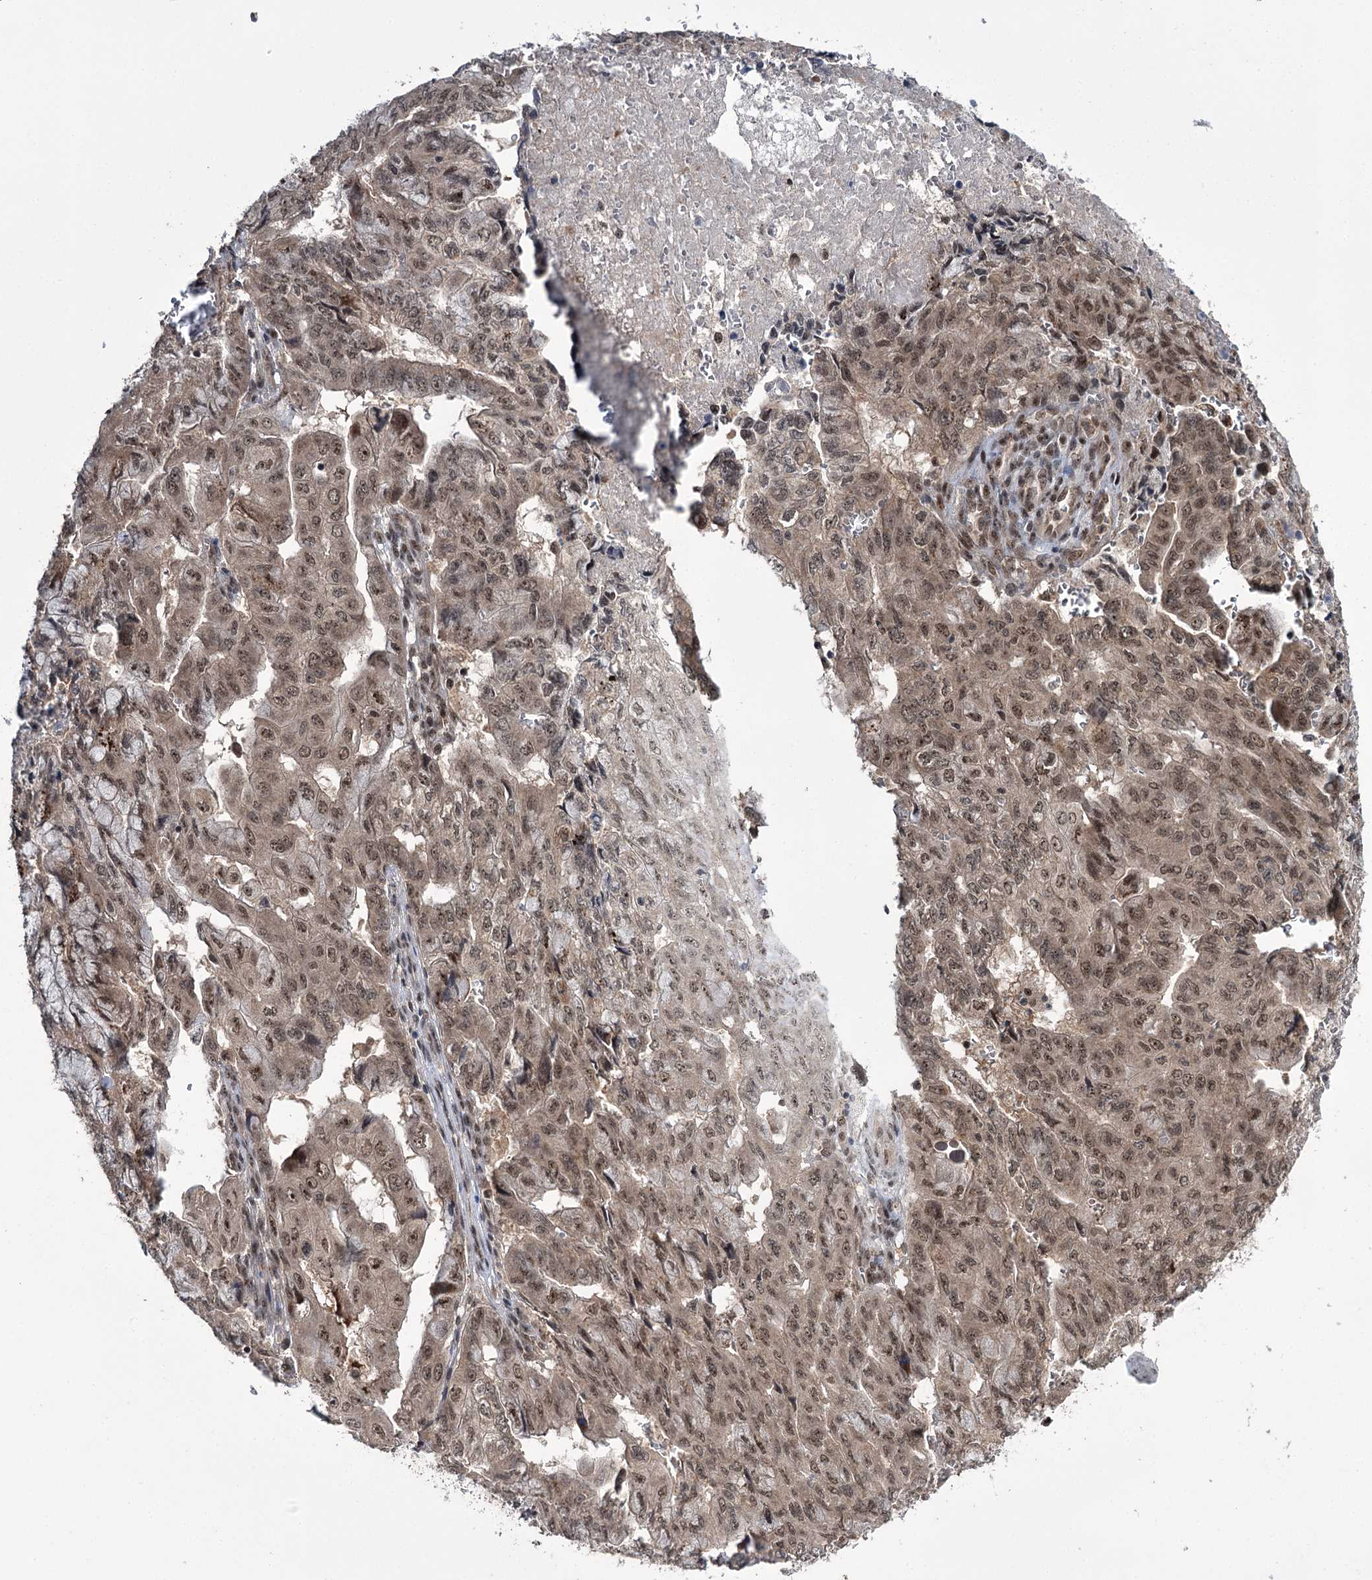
{"staining": {"intensity": "moderate", "quantity": ">75%", "location": "nuclear"}, "tissue": "pancreatic cancer", "cell_type": "Tumor cells", "image_type": "cancer", "snomed": [{"axis": "morphology", "description": "Adenocarcinoma, NOS"}, {"axis": "topography", "description": "Pancreas"}], "caption": "An immunohistochemistry histopathology image of neoplastic tissue is shown. Protein staining in brown shows moderate nuclear positivity in pancreatic adenocarcinoma within tumor cells.", "gene": "ERCC3", "patient": {"sex": "male", "age": 51}}